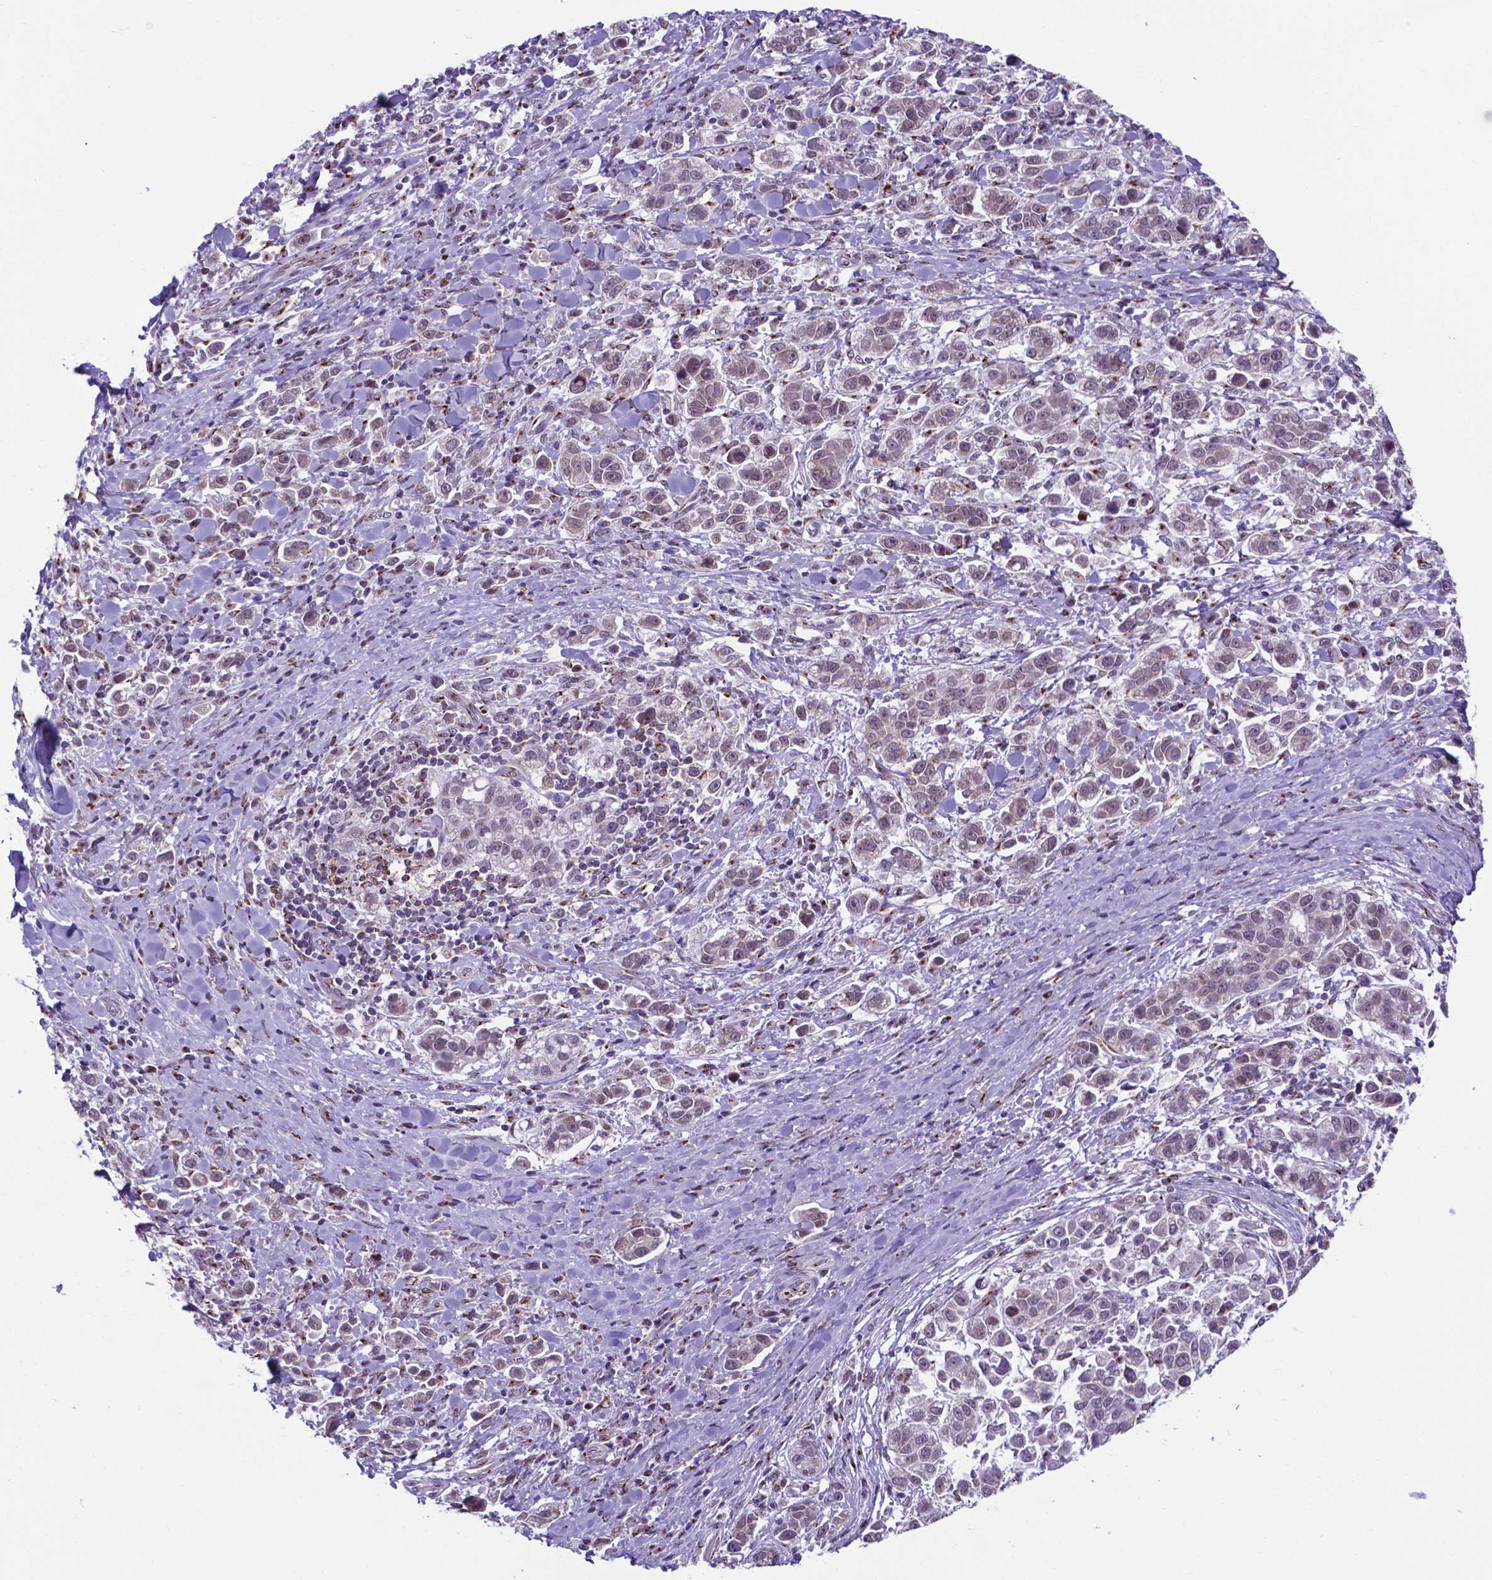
{"staining": {"intensity": "negative", "quantity": "none", "location": "none"}, "tissue": "stomach cancer", "cell_type": "Tumor cells", "image_type": "cancer", "snomed": [{"axis": "morphology", "description": "Adenocarcinoma, NOS"}, {"axis": "topography", "description": "Stomach"}], "caption": "DAB (3,3'-diaminobenzidine) immunohistochemical staining of human stomach cancer (adenocarcinoma) exhibits no significant staining in tumor cells.", "gene": "MRPL10", "patient": {"sex": "male", "age": 93}}